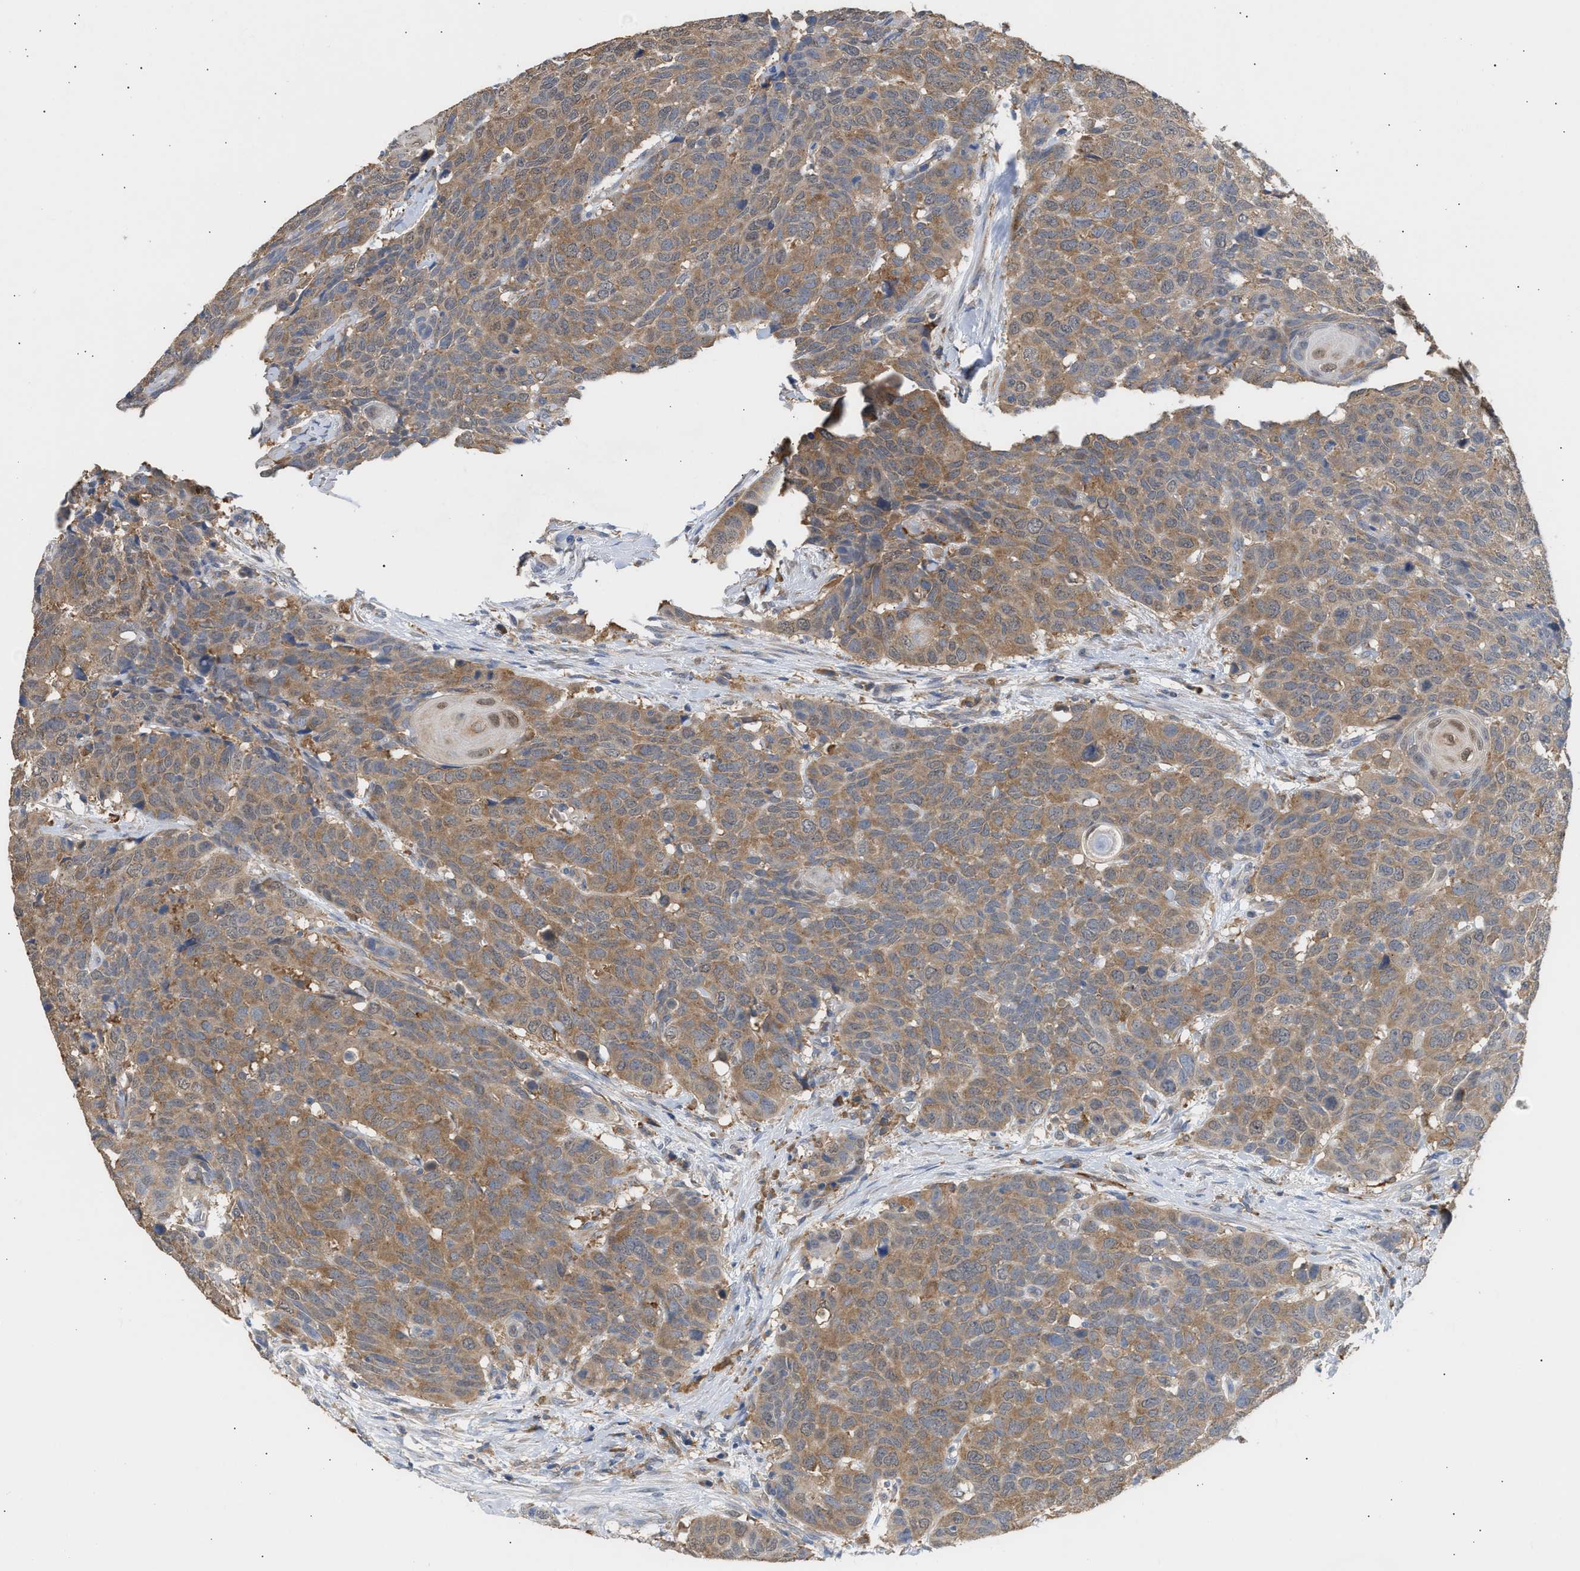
{"staining": {"intensity": "moderate", "quantity": ">75%", "location": "cytoplasmic/membranous"}, "tissue": "head and neck cancer", "cell_type": "Tumor cells", "image_type": "cancer", "snomed": [{"axis": "morphology", "description": "Squamous cell carcinoma, NOS"}, {"axis": "topography", "description": "Head-Neck"}], "caption": "Head and neck squamous cell carcinoma stained with IHC exhibits moderate cytoplasmic/membranous staining in approximately >75% of tumor cells.", "gene": "GCN1", "patient": {"sex": "male", "age": 66}}